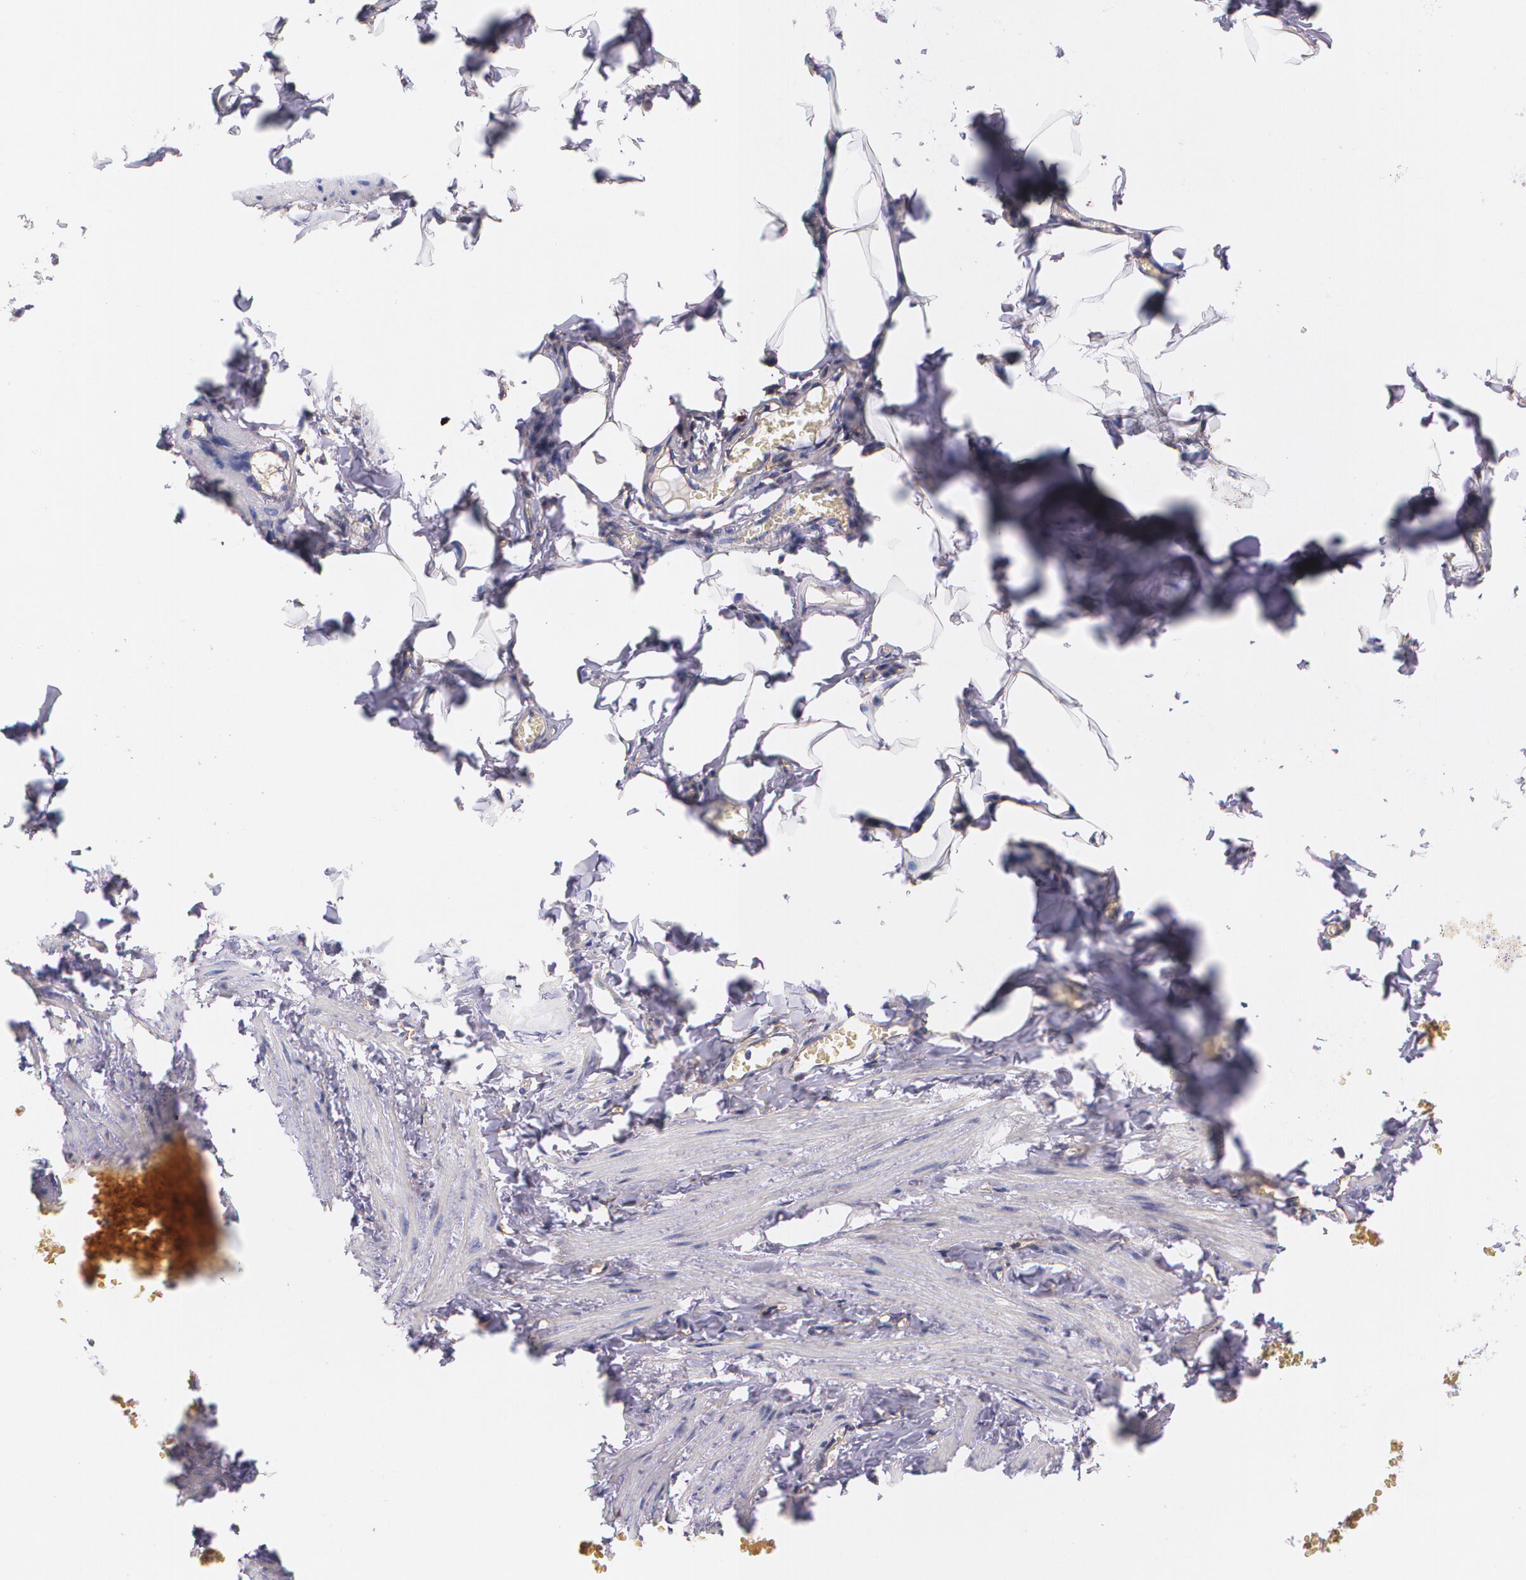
{"staining": {"intensity": "negative", "quantity": "none", "location": "none"}, "tissue": "adipose tissue", "cell_type": "Adipocytes", "image_type": "normal", "snomed": [{"axis": "morphology", "description": "Normal tissue, NOS"}, {"axis": "topography", "description": "Vascular tissue"}], "caption": "This is an immunohistochemistry (IHC) micrograph of unremarkable adipose tissue. There is no staining in adipocytes.", "gene": "B2M", "patient": {"sex": "male", "age": 41}}